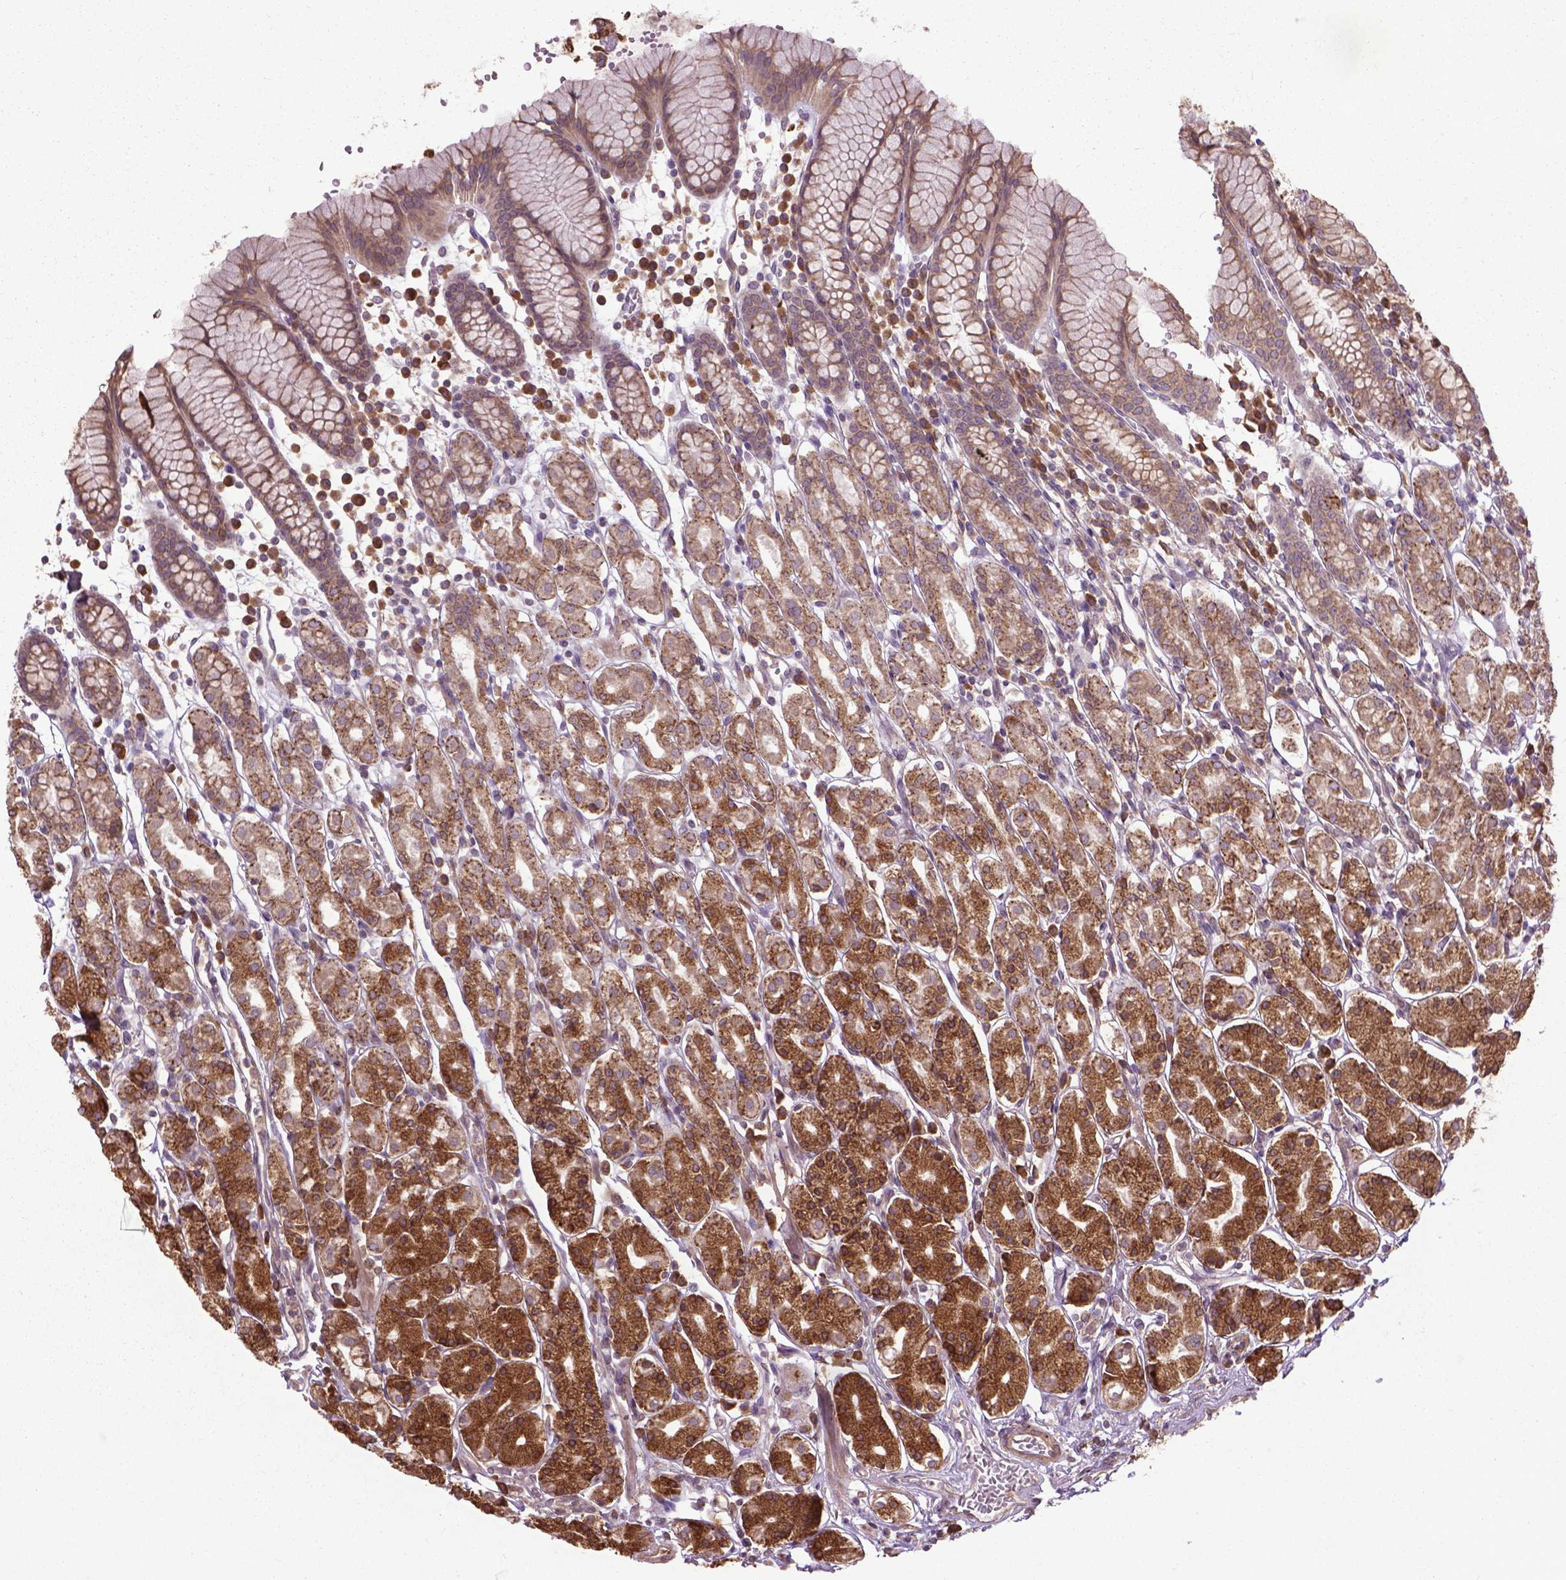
{"staining": {"intensity": "strong", "quantity": "25%-75%", "location": "cytoplasmic/membranous"}, "tissue": "stomach", "cell_type": "Glandular cells", "image_type": "normal", "snomed": [{"axis": "morphology", "description": "Normal tissue, NOS"}, {"axis": "topography", "description": "Stomach, upper"}, {"axis": "topography", "description": "Stomach"}], "caption": "Immunohistochemical staining of normal human stomach demonstrates high levels of strong cytoplasmic/membranous expression in about 25%-75% of glandular cells.", "gene": "GAS1", "patient": {"sex": "male", "age": 62}}